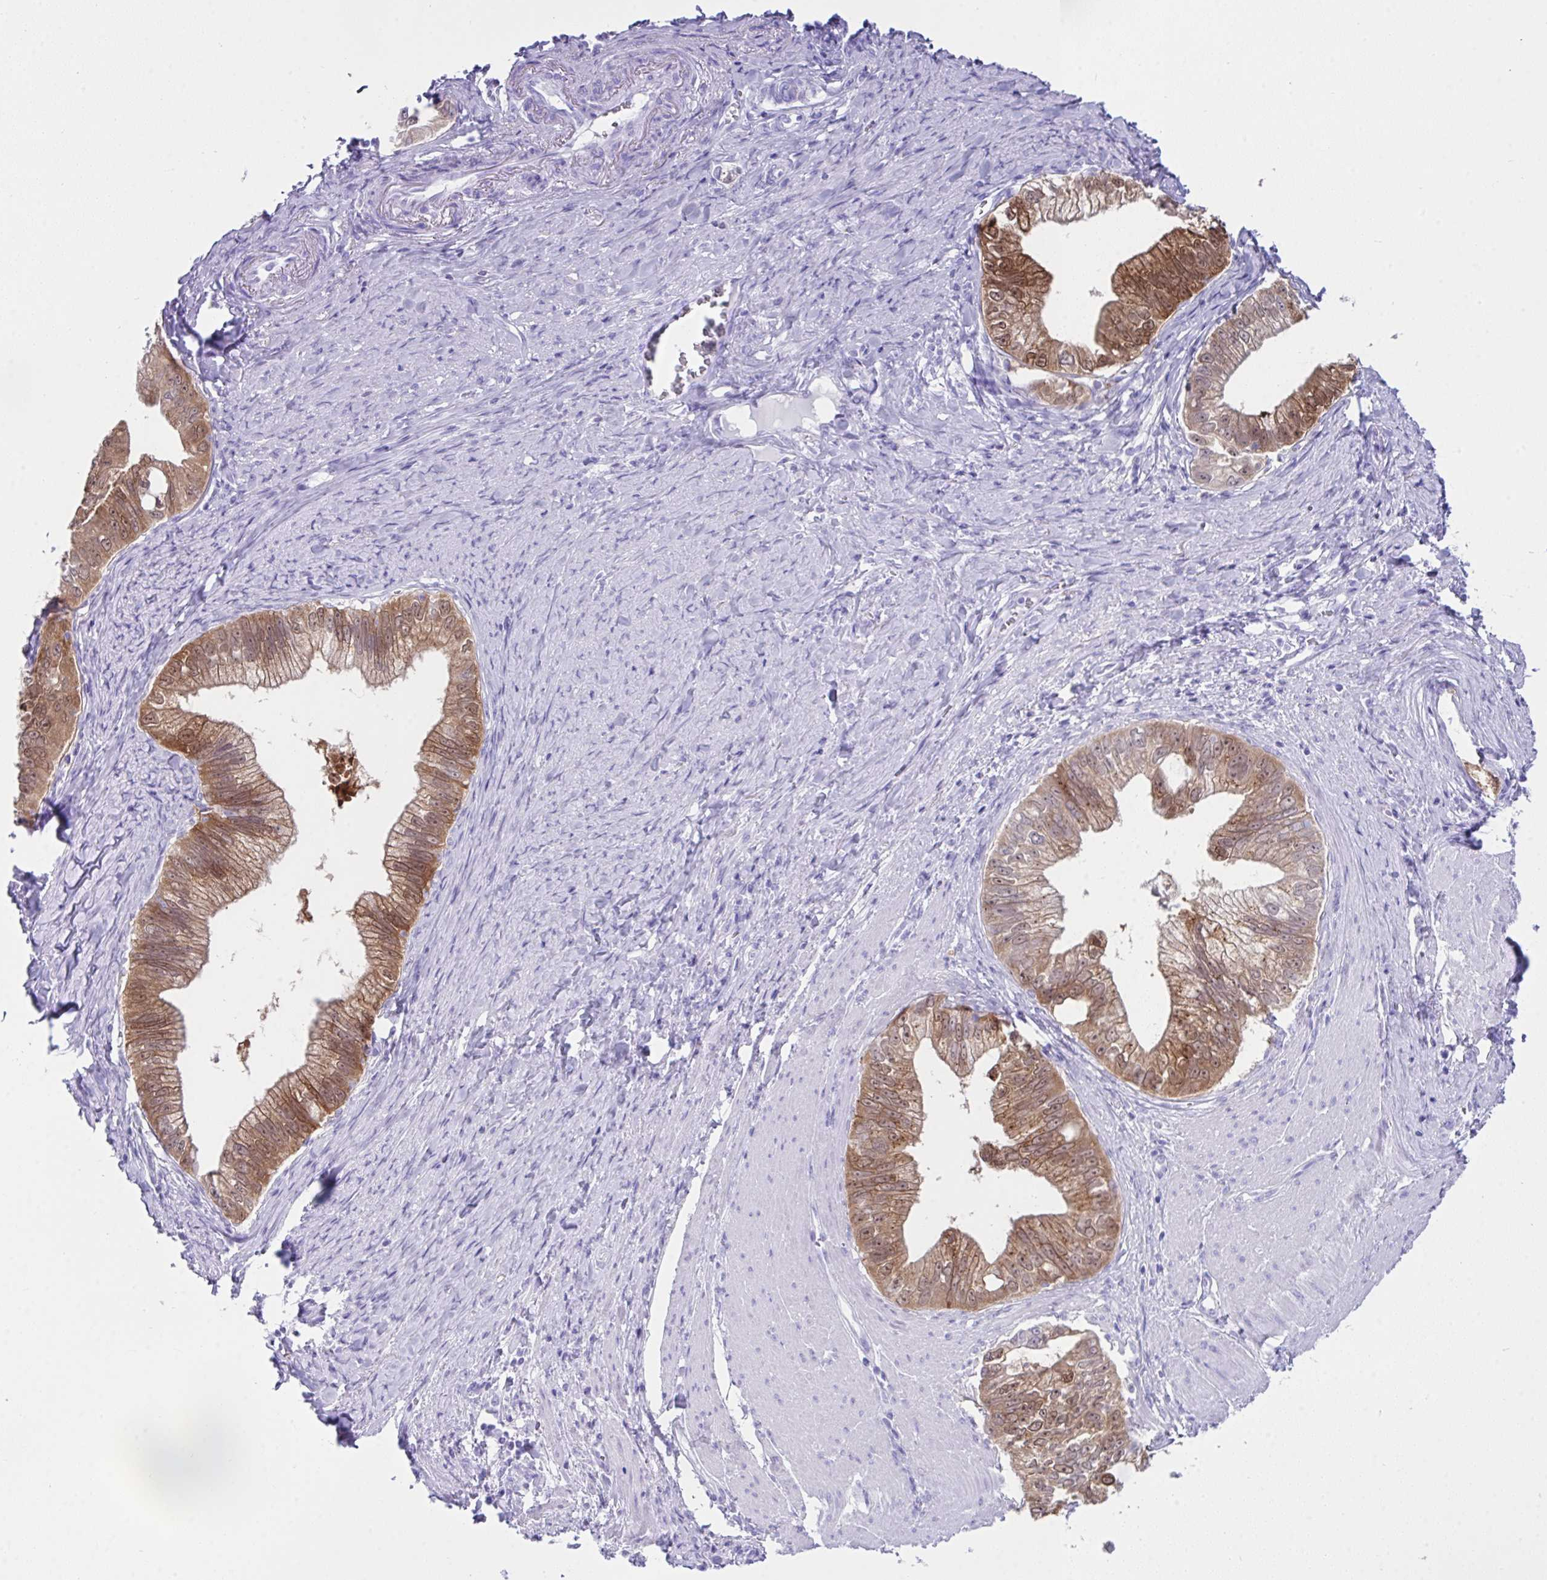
{"staining": {"intensity": "moderate", "quantity": ">75%", "location": "cytoplasmic/membranous,nuclear"}, "tissue": "pancreatic cancer", "cell_type": "Tumor cells", "image_type": "cancer", "snomed": [{"axis": "morphology", "description": "Adenocarcinoma, NOS"}, {"axis": "topography", "description": "Pancreas"}], "caption": "IHC photomicrograph of neoplastic tissue: pancreatic cancer stained using immunohistochemistry reveals medium levels of moderate protein expression localized specifically in the cytoplasmic/membranous and nuclear of tumor cells, appearing as a cytoplasmic/membranous and nuclear brown color.", "gene": "LGALS4", "patient": {"sex": "male", "age": 70}}